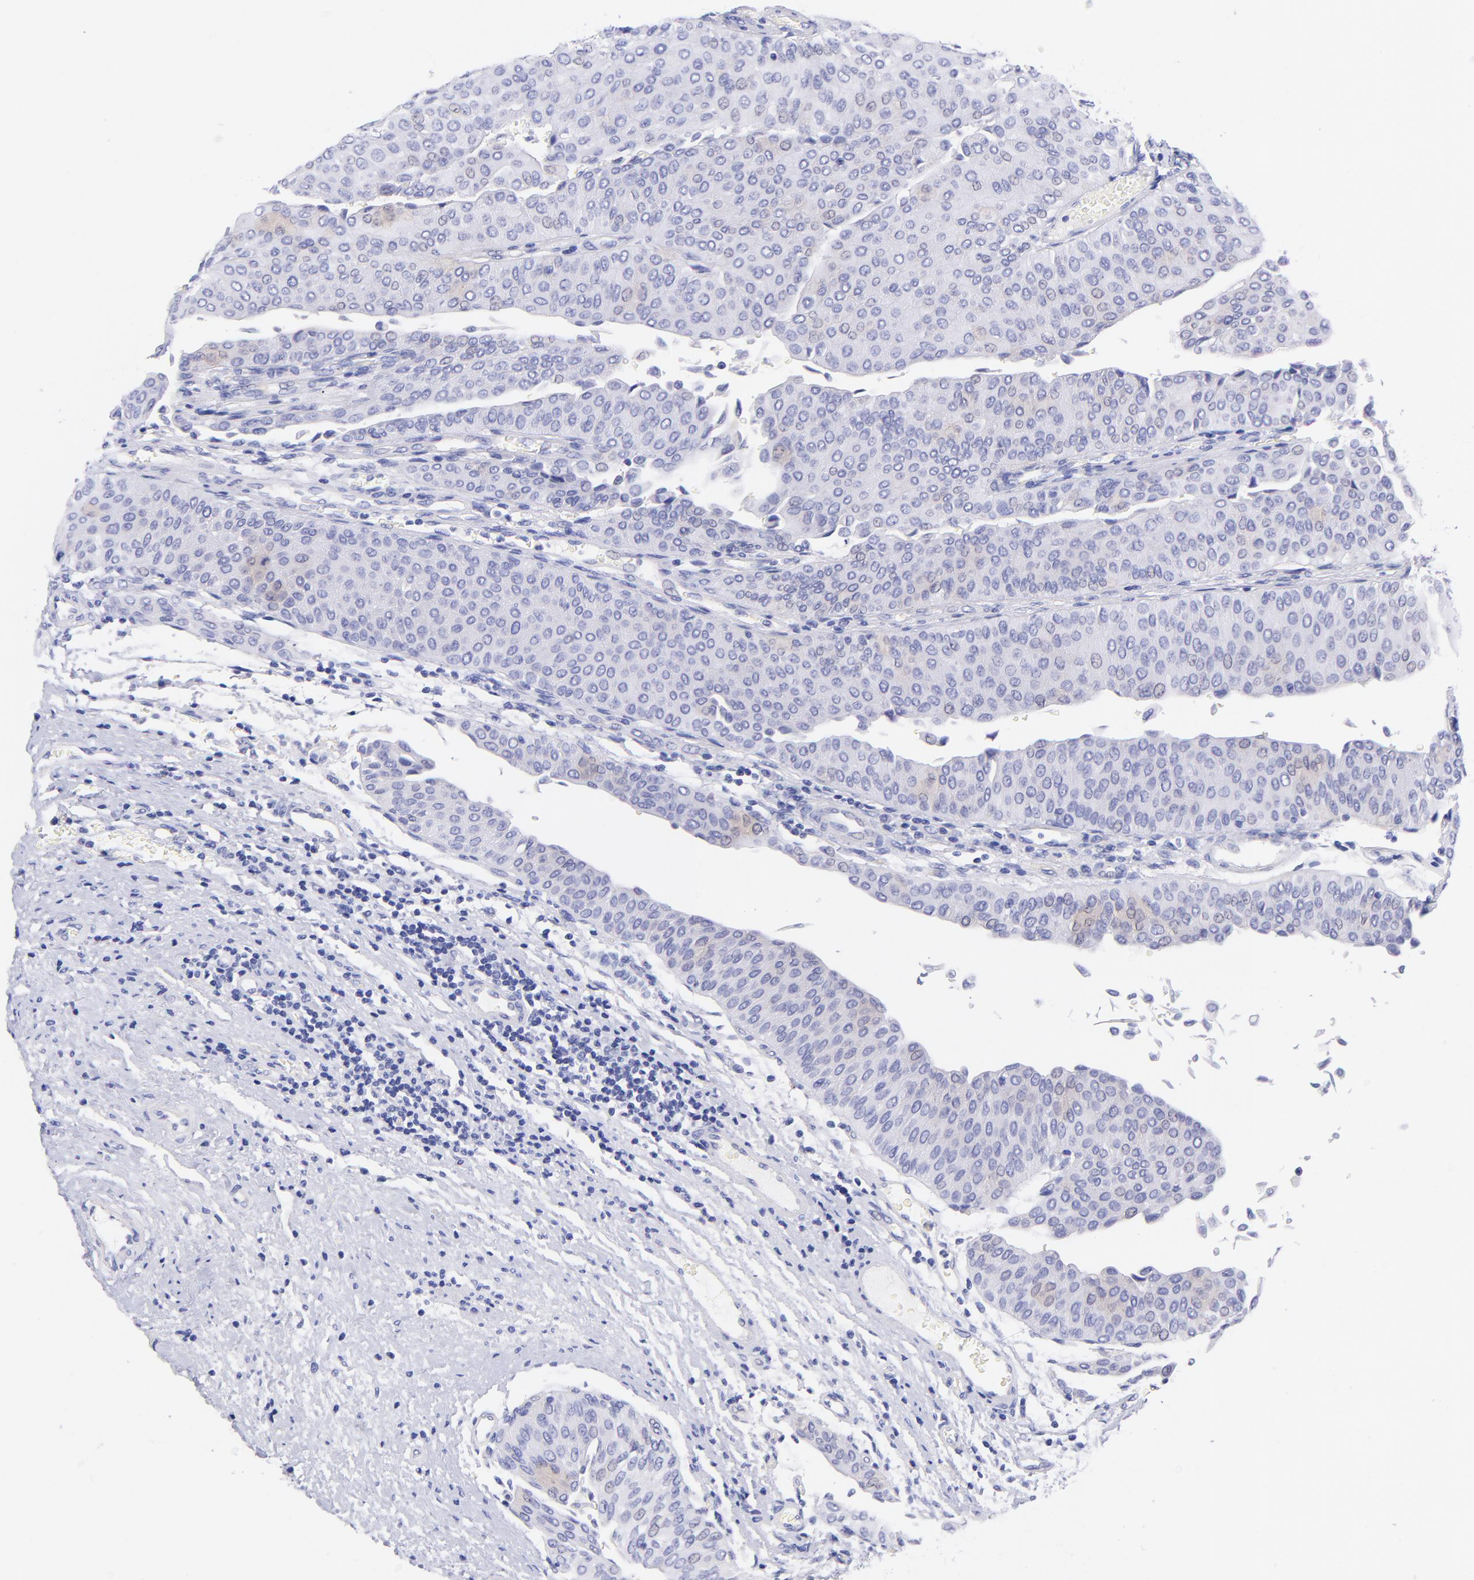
{"staining": {"intensity": "negative", "quantity": "none", "location": "none"}, "tissue": "urothelial cancer", "cell_type": "Tumor cells", "image_type": "cancer", "snomed": [{"axis": "morphology", "description": "Urothelial carcinoma, Low grade"}, {"axis": "topography", "description": "Urinary bladder"}], "caption": "Immunohistochemical staining of human urothelial carcinoma (low-grade) shows no significant positivity in tumor cells.", "gene": "RAB3B", "patient": {"sex": "male", "age": 64}}